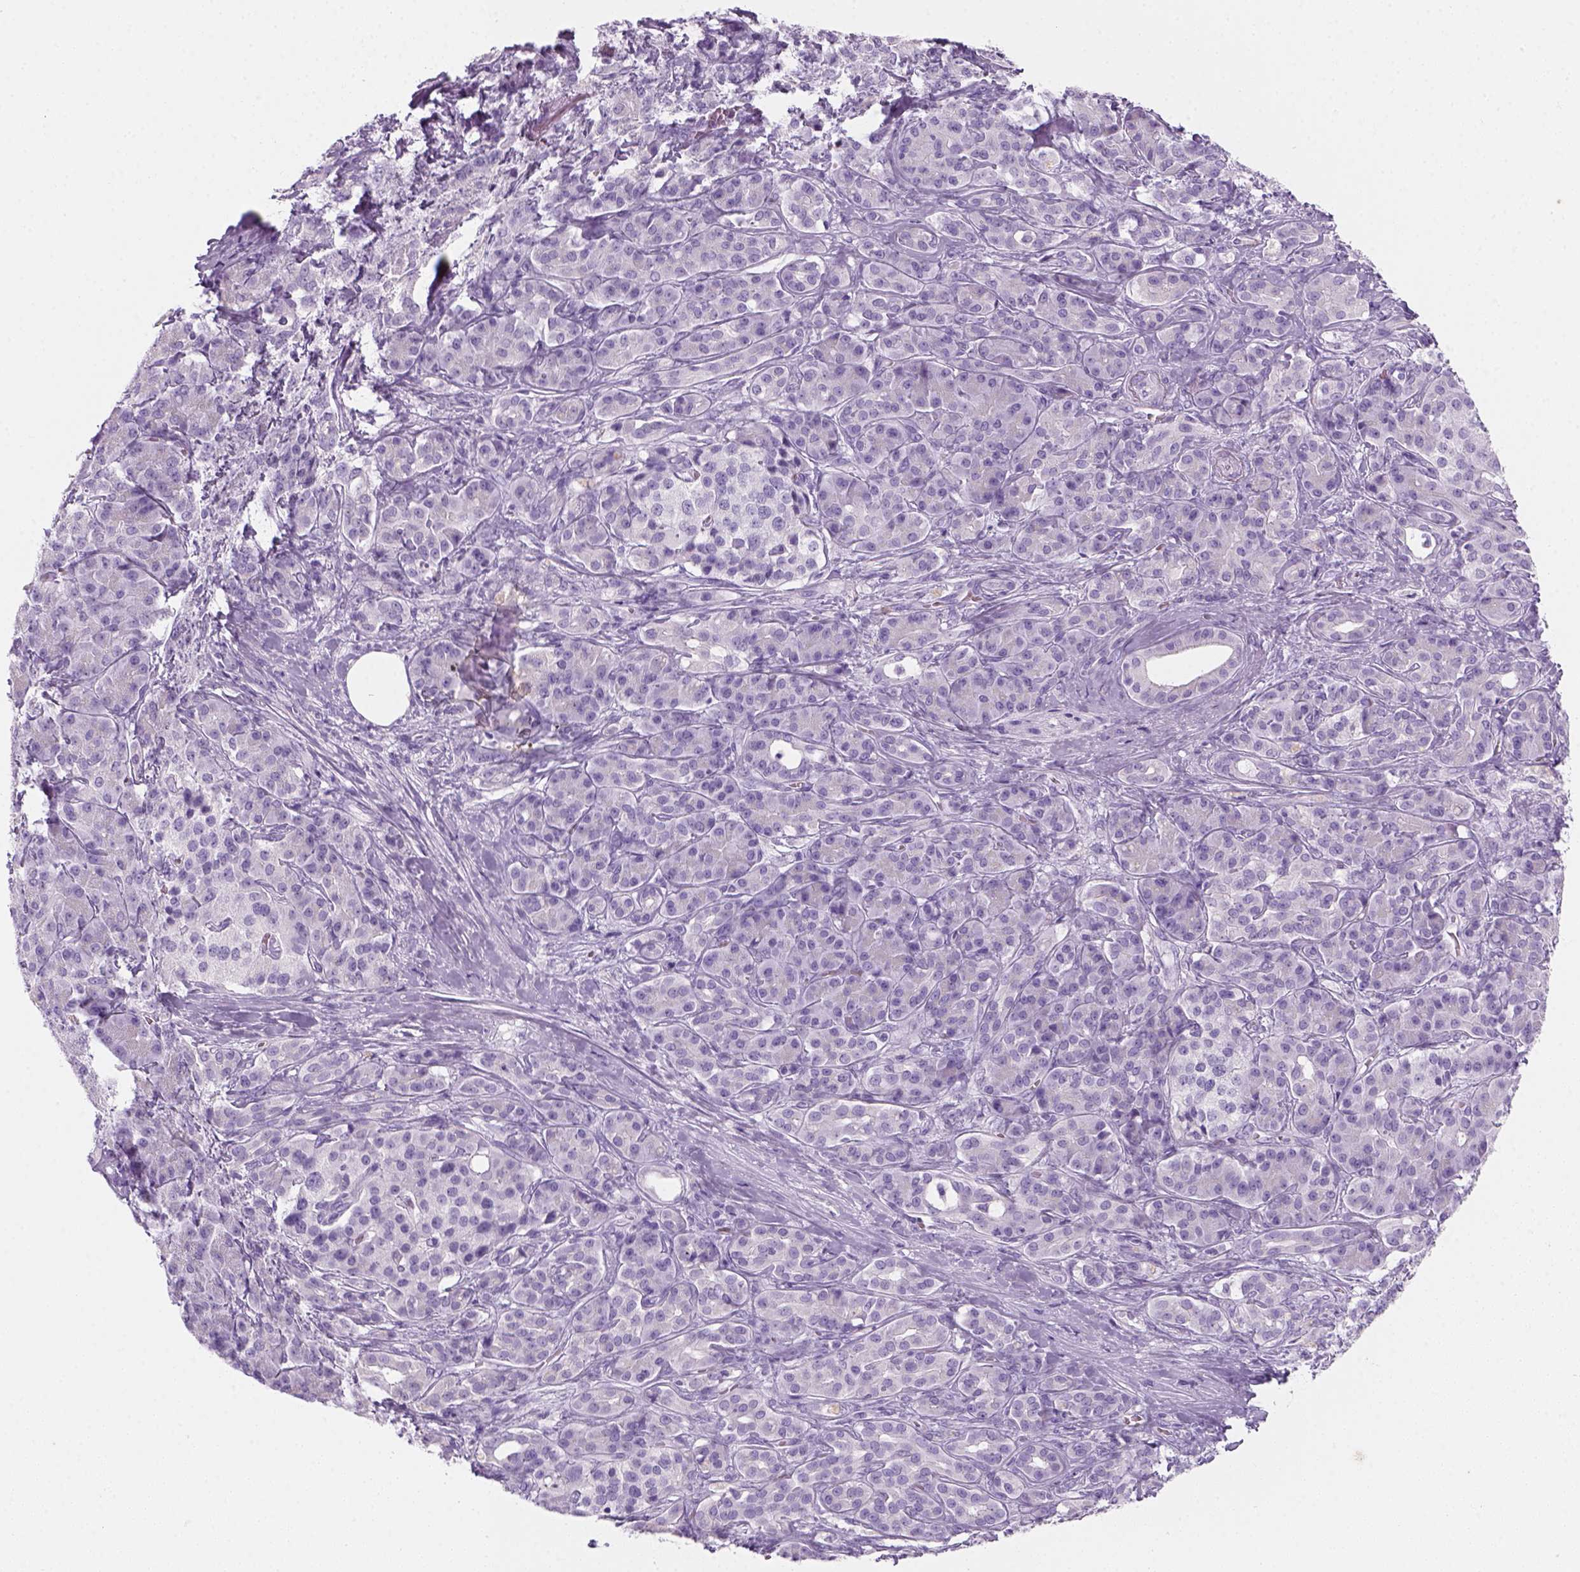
{"staining": {"intensity": "negative", "quantity": "none", "location": "none"}, "tissue": "pancreatic cancer", "cell_type": "Tumor cells", "image_type": "cancer", "snomed": [{"axis": "morphology", "description": "Normal tissue, NOS"}, {"axis": "morphology", "description": "Inflammation, NOS"}, {"axis": "morphology", "description": "Adenocarcinoma, NOS"}, {"axis": "topography", "description": "Pancreas"}], "caption": "A high-resolution photomicrograph shows immunohistochemistry staining of adenocarcinoma (pancreatic), which demonstrates no significant staining in tumor cells.", "gene": "KRTAP11-1", "patient": {"sex": "male", "age": 57}}